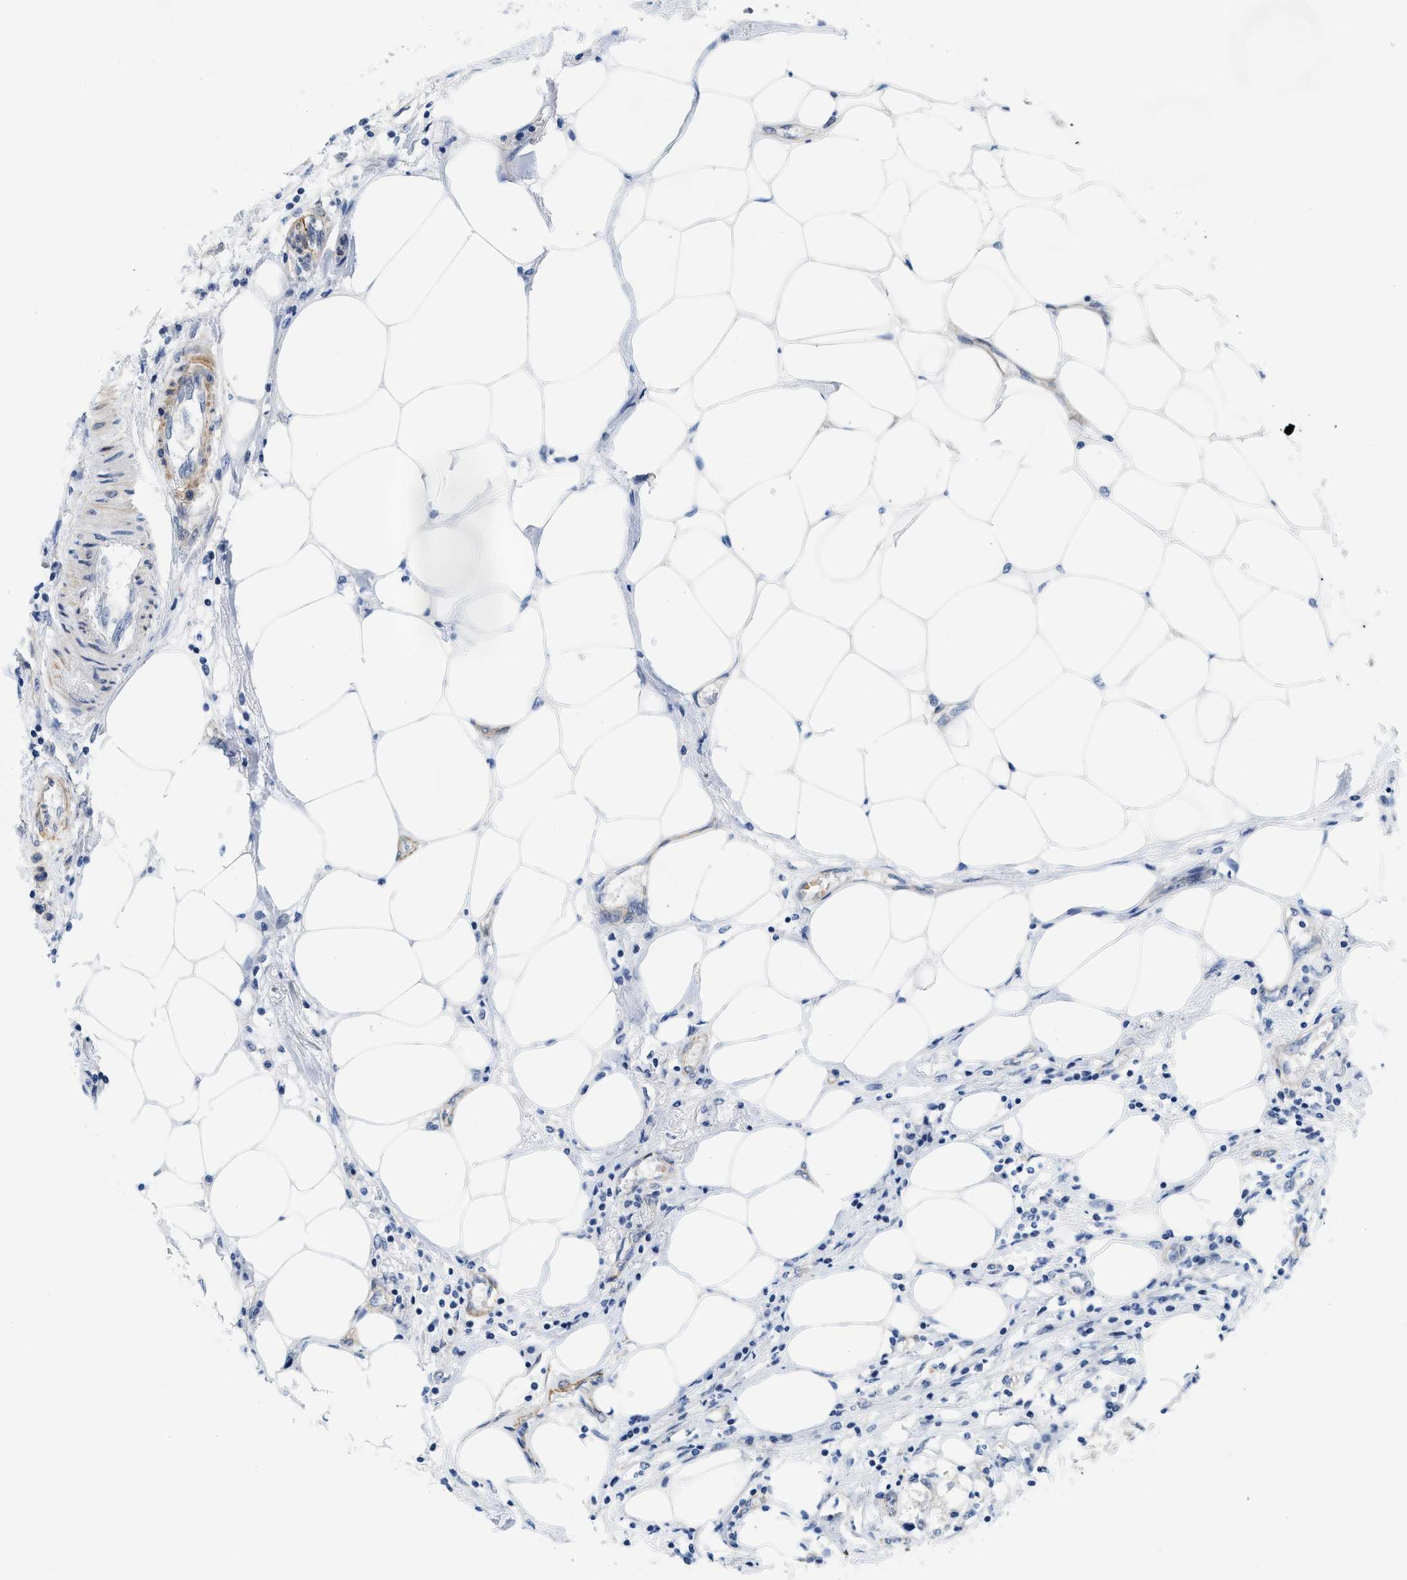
{"staining": {"intensity": "negative", "quantity": "none", "location": "none"}, "tissue": "breast cancer", "cell_type": "Tumor cells", "image_type": "cancer", "snomed": [{"axis": "morphology", "description": "Duct carcinoma"}, {"axis": "topography", "description": "Breast"}], "caption": "Tumor cells are negative for protein expression in human breast infiltrating ductal carcinoma.", "gene": "GPRASP2", "patient": {"sex": "female", "age": 80}}